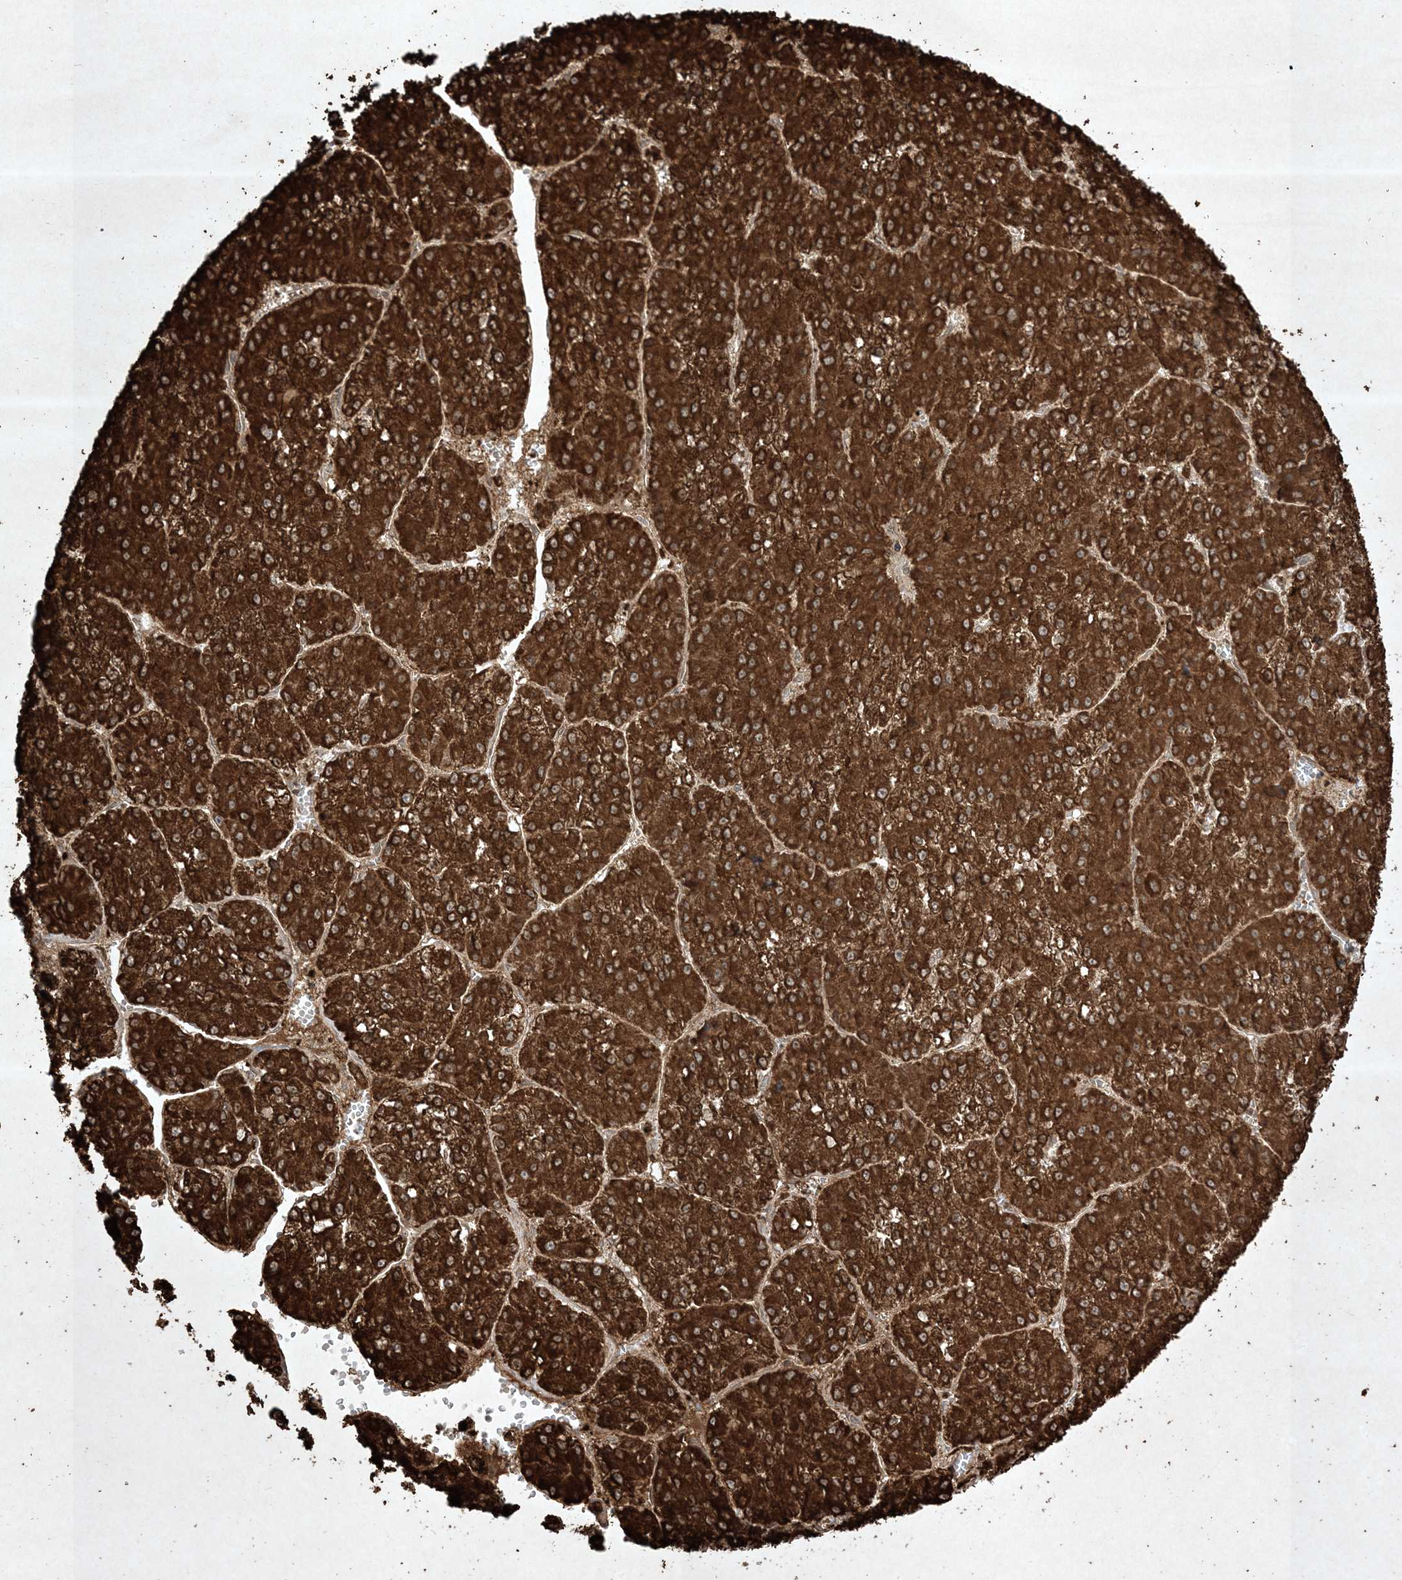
{"staining": {"intensity": "strong", "quantity": ">75%", "location": "cytoplasmic/membranous"}, "tissue": "liver cancer", "cell_type": "Tumor cells", "image_type": "cancer", "snomed": [{"axis": "morphology", "description": "Carcinoma, Hepatocellular, NOS"}, {"axis": "topography", "description": "Liver"}], "caption": "A micrograph showing strong cytoplasmic/membranous expression in approximately >75% of tumor cells in hepatocellular carcinoma (liver), as visualized by brown immunohistochemical staining.", "gene": "PTK6", "patient": {"sex": "female", "age": 73}}